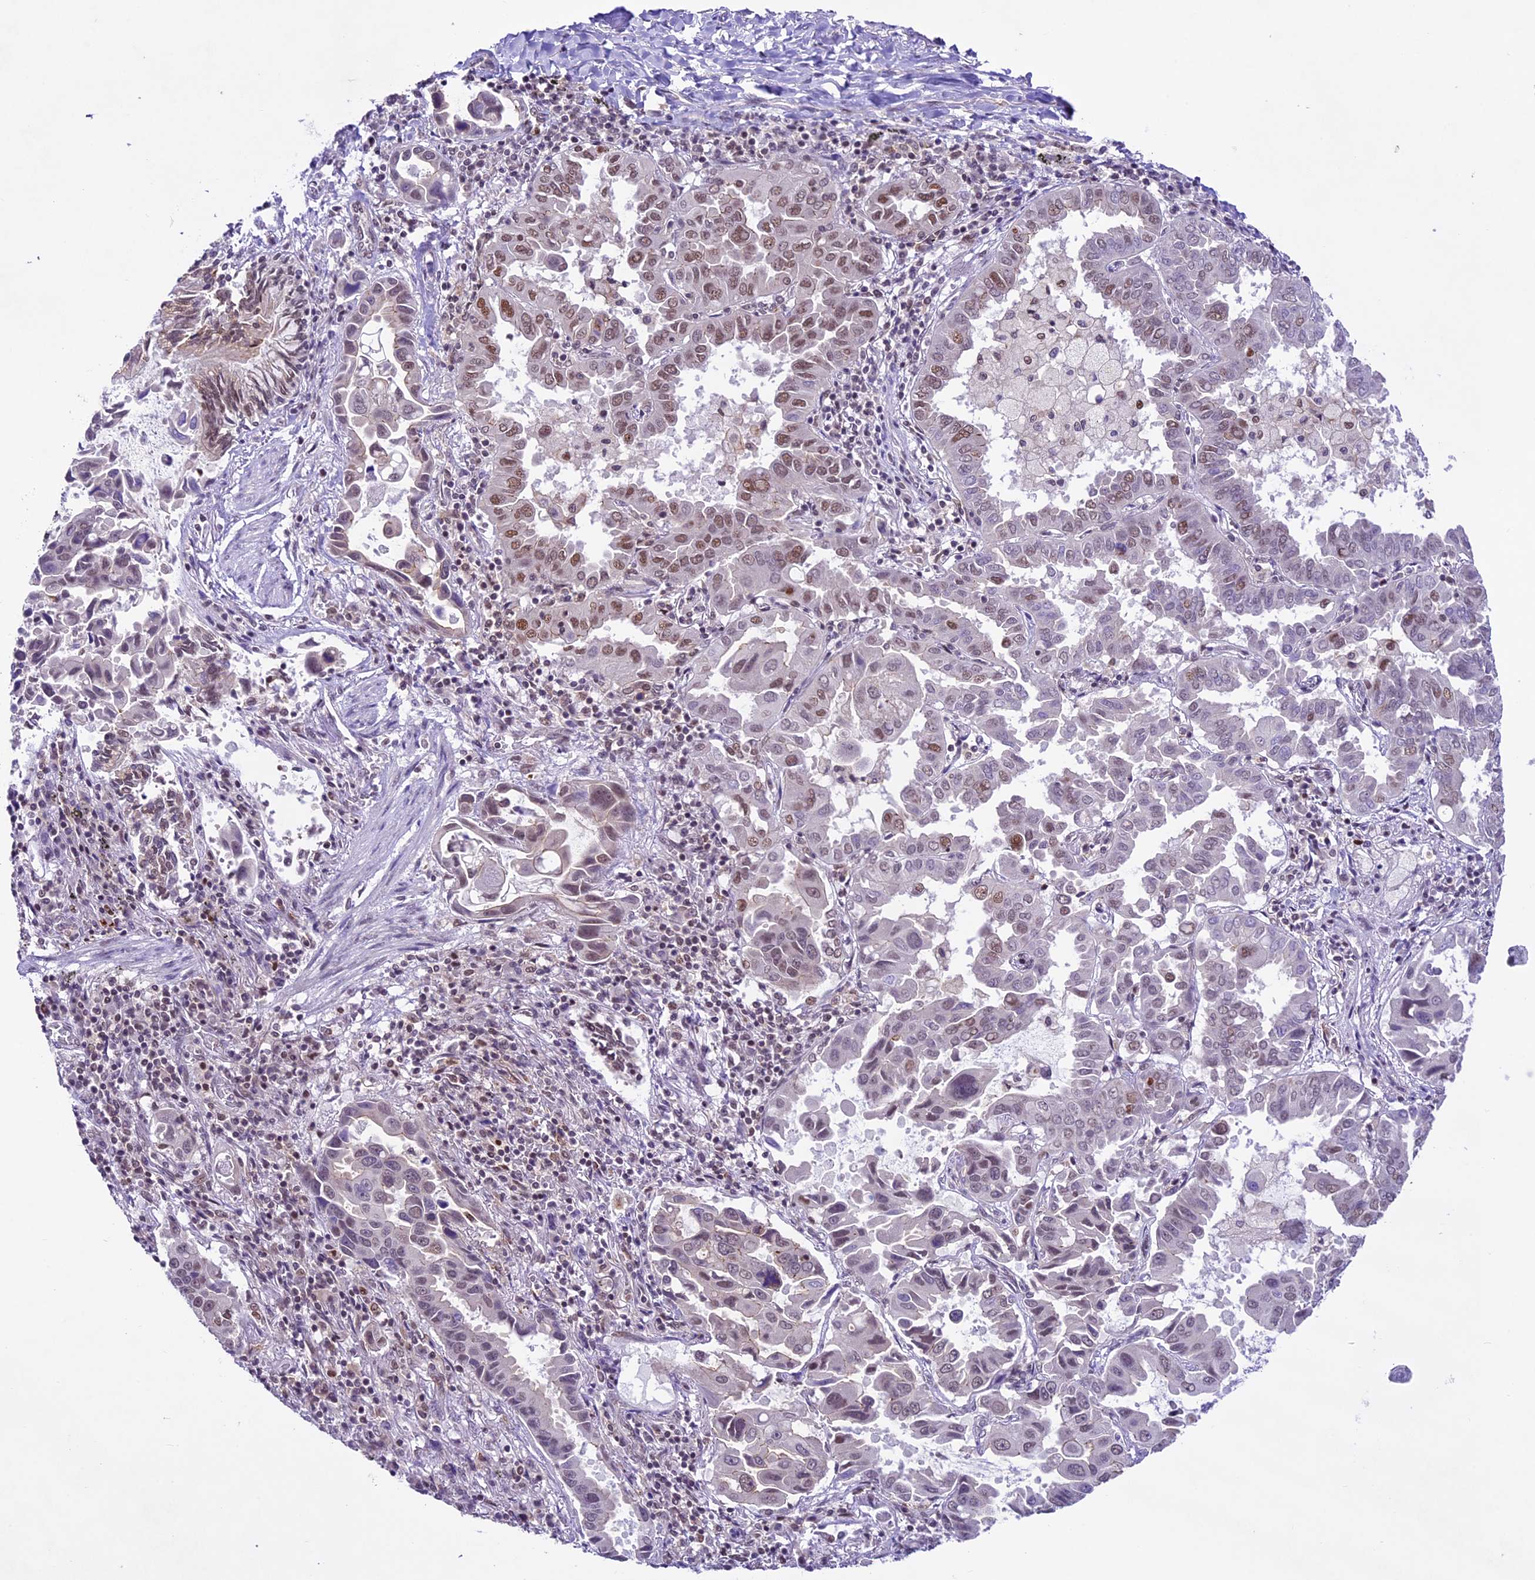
{"staining": {"intensity": "moderate", "quantity": "<25%", "location": "nuclear"}, "tissue": "lung cancer", "cell_type": "Tumor cells", "image_type": "cancer", "snomed": [{"axis": "morphology", "description": "Adenocarcinoma, NOS"}, {"axis": "topography", "description": "Lung"}], "caption": "Lung cancer stained with a brown dye demonstrates moderate nuclear positive expression in about <25% of tumor cells.", "gene": "SHKBP1", "patient": {"sex": "male", "age": 64}}